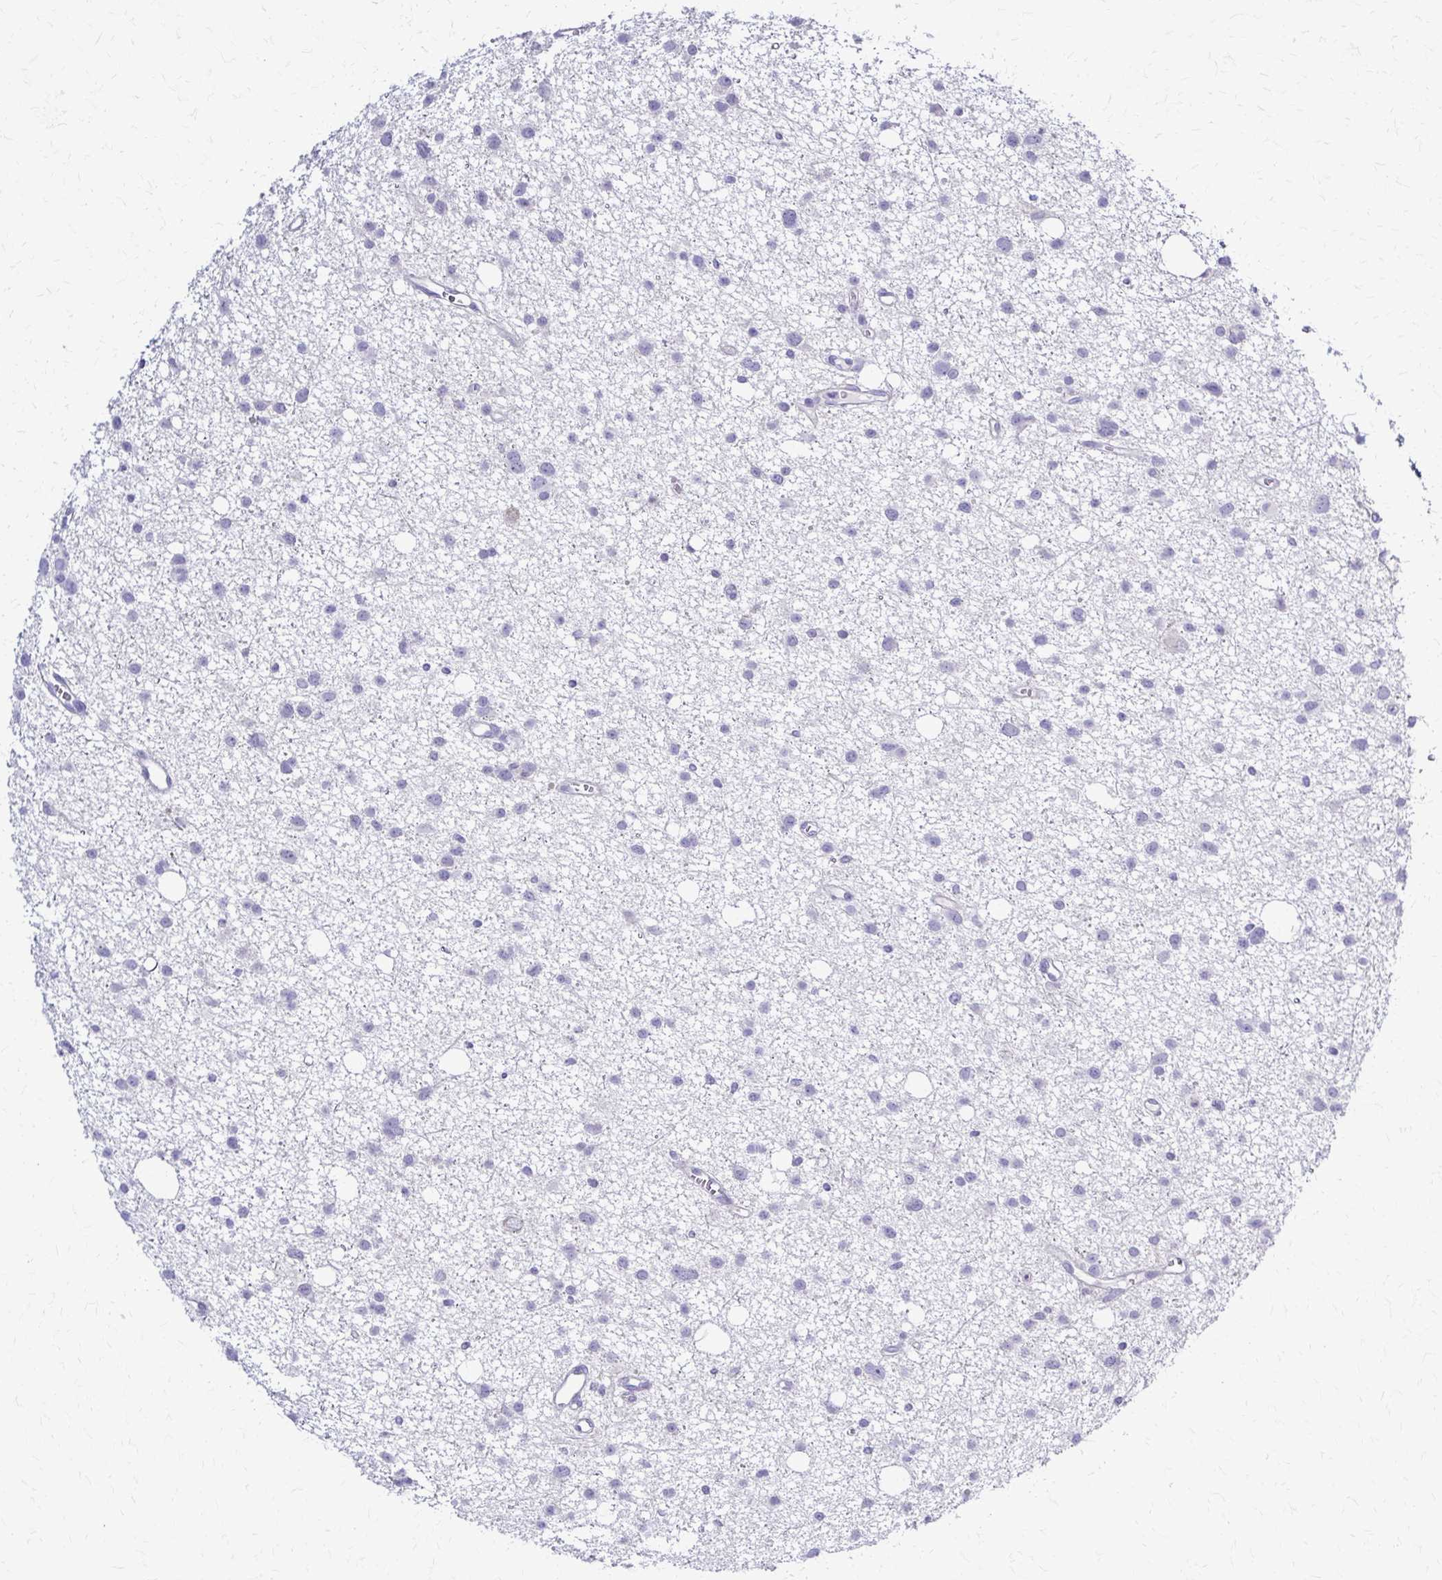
{"staining": {"intensity": "negative", "quantity": "none", "location": "none"}, "tissue": "glioma", "cell_type": "Tumor cells", "image_type": "cancer", "snomed": [{"axis": "morphology", "description": "Glioma, malignant, High grade"}, {"axis": "topography", "description": "Brain"}], "caption": "Immunohistochemical staining of malignant glioma (high-grade) demonstrates no significant positivity in tumor cells. The staining is performed using DAB brown chromogen with nuclei counter-stained in using hematoxylin.", "gene": "RHOBTB2", "patient": {"sex": "male", "age": 23}}